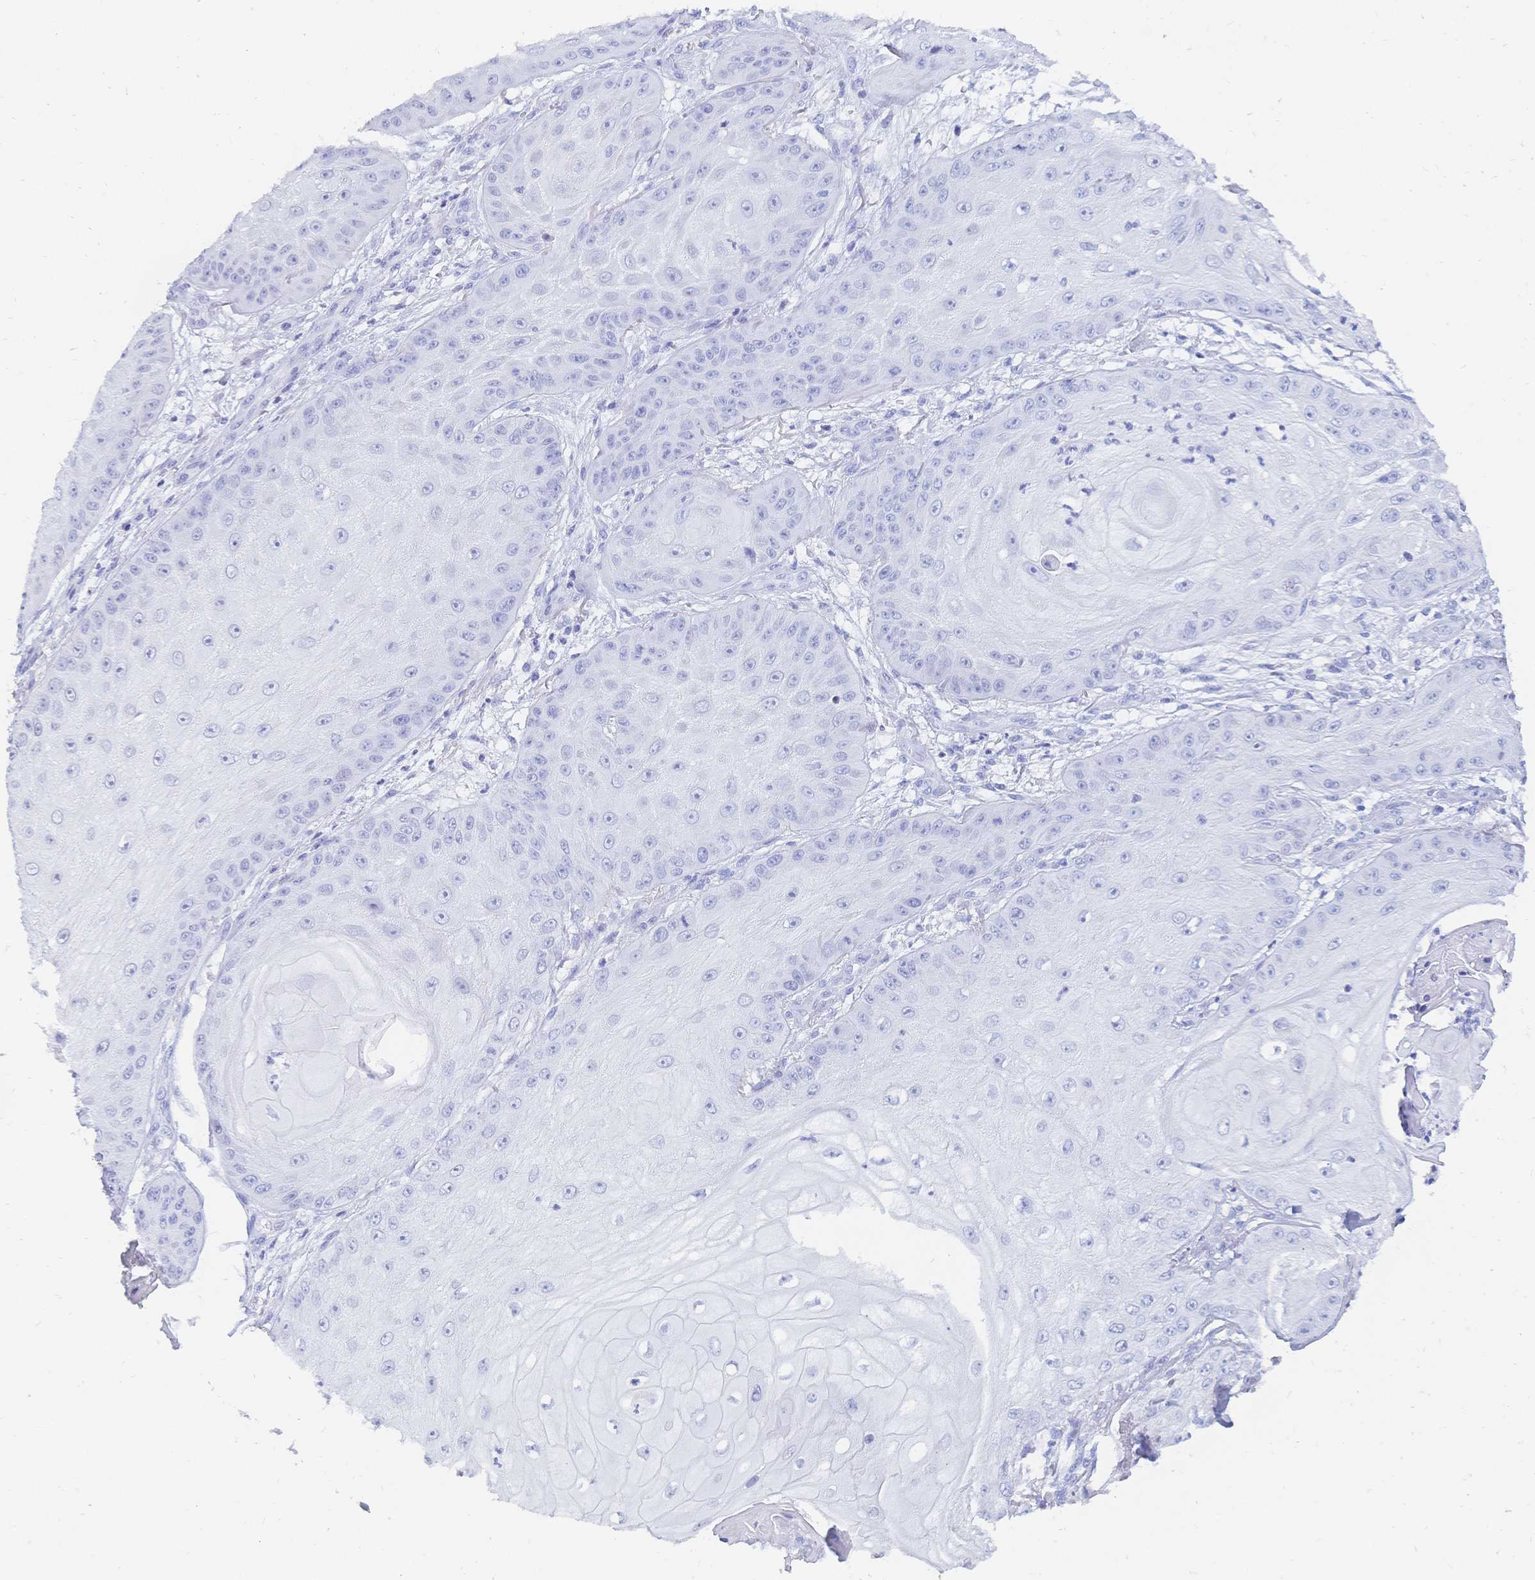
{"staining": {"intensity": "negative", "quantity": "none", "location": "none"}, "tissue": "skin cancer", "cell_type": "Tumor cells", "image_type": "cancer", "snomed": [{"axis": "morphology", "description": "Squamous cell carcinoma, NOS"}, {"axis": "topography", "description": "Skin"}], "caption": "This is an immunohistochemistry (IHC) image of human skin cancer. There is no staining in tumor cells.", "gene": "MEP1B", "patient": {"sex": "male", "age": 70}}